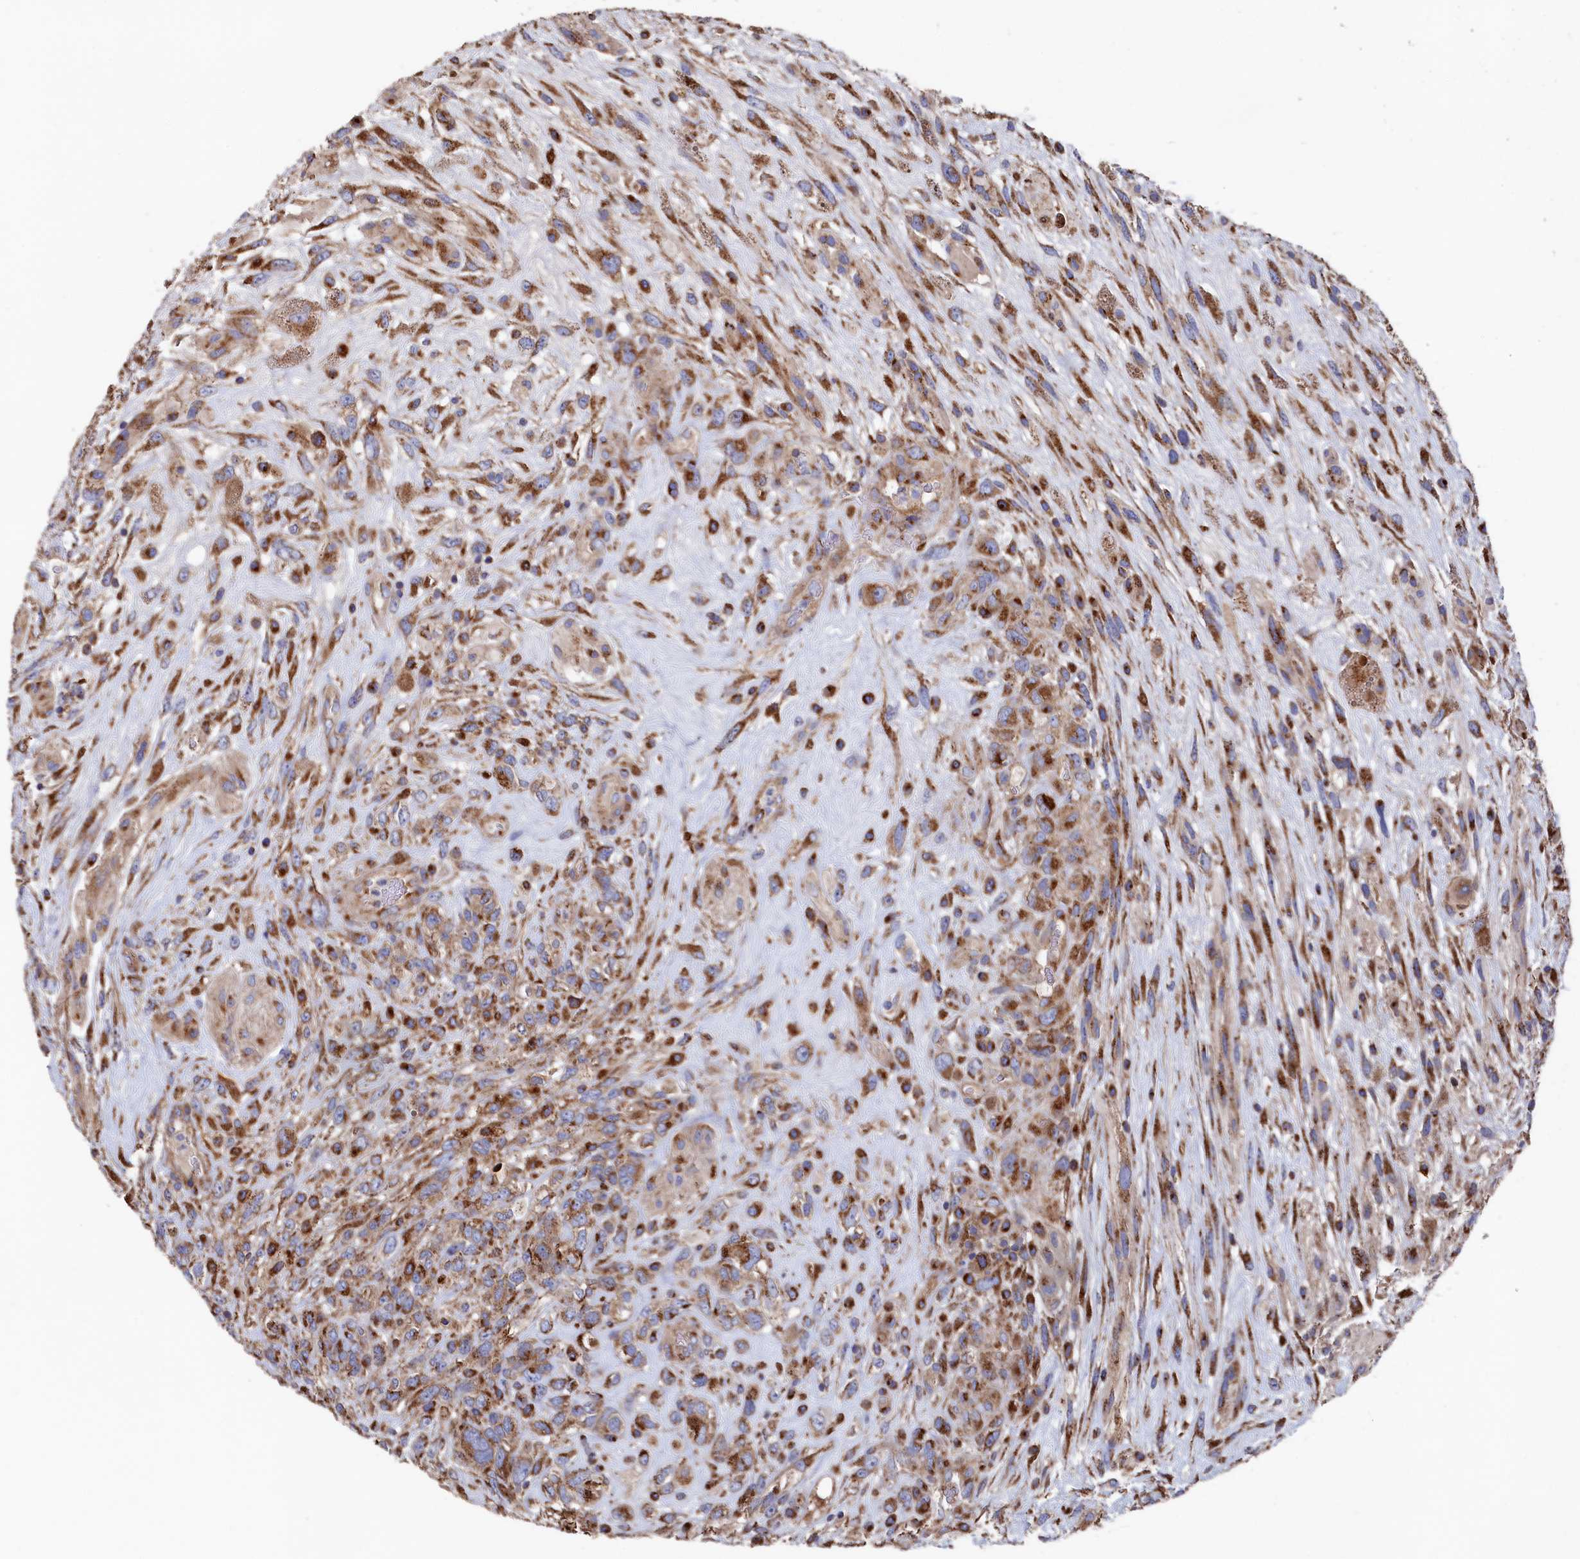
{"staining": {"intensity": "moderate", "quantity": ">75%", "location": "cytoplasmic/membranous"}, "tissue": "glioma", "cell_type": "Tumor cells", "image_type": "cancer", "snomed": [{"axis": "morphology", "description": "Glioma, malignant, High grade"}, {"axis": "topography", "description": "Brain"}], "caption": "This is an image of immunohistochemistry staining of malignant glioma (high-grade), which shows moderate expression in the cytoplasmic/membranous of tumor cells.", "gene": "PRRC1", "patient": {"sex": "male", "age": 61}}